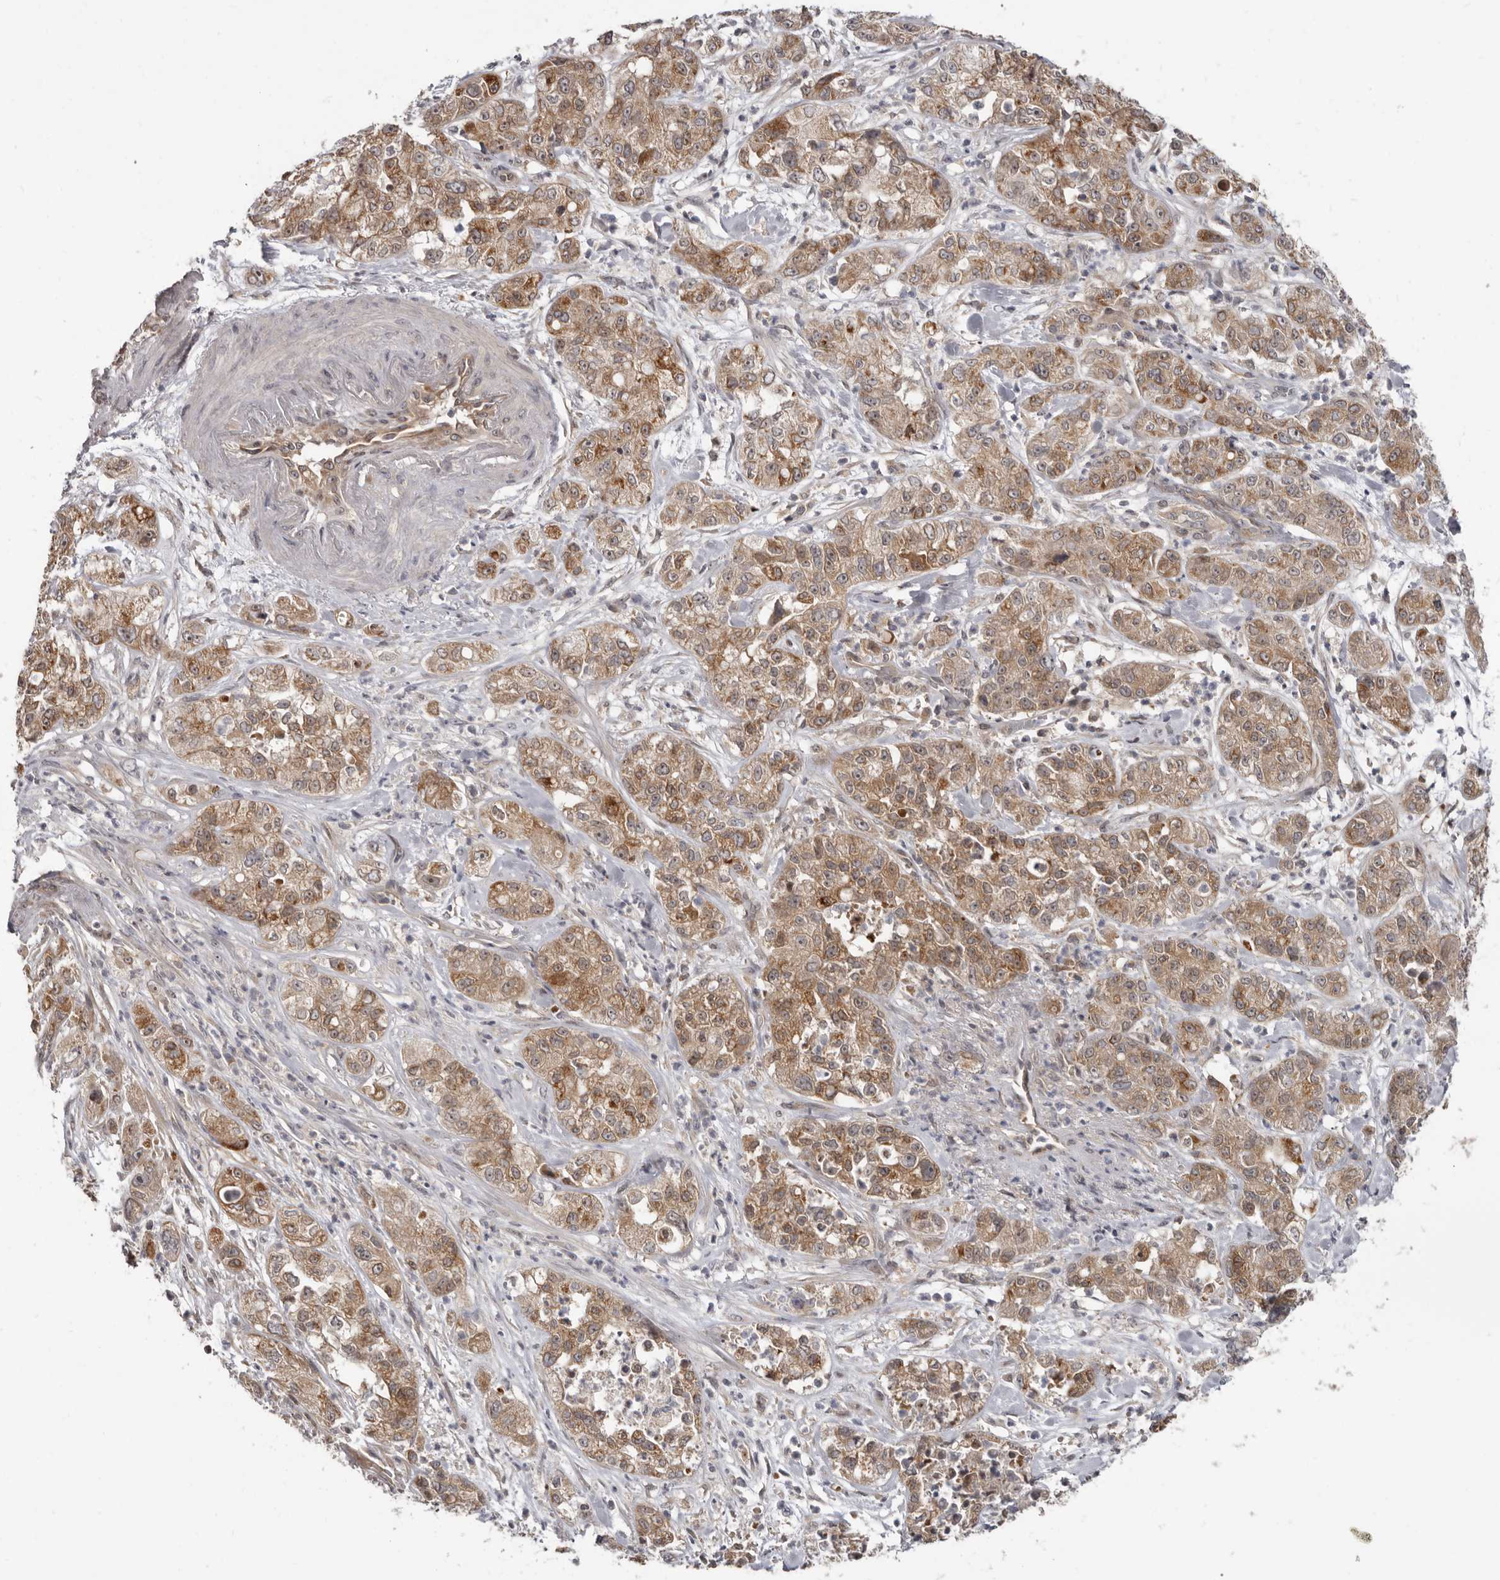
{"staining": {"intensity": "moderate", "quantity": ">75%", "location": "cytoplasmic/membranous"}, "tissue": "pancreatic cancer", "cell_type": "Tumor cells", "image_type": "cancer", "snomed": [{"axis": "morphology", "description": "Adenocarcinoma, NOS"}, {"axis": "topography", "description": "Pancreas"}], "caption": "This micrograph reveals pancreatic cancer (adenocarcinoma) stained with immunohistochemistry (IHC) to label a protein in brown. The cytoplasmic/membranous of tumor cells show moderate positivity for the protein. Nuclei are counter-stained blue.", "gene": "BAD", "patient": {"sex": "female", "age": 78}}